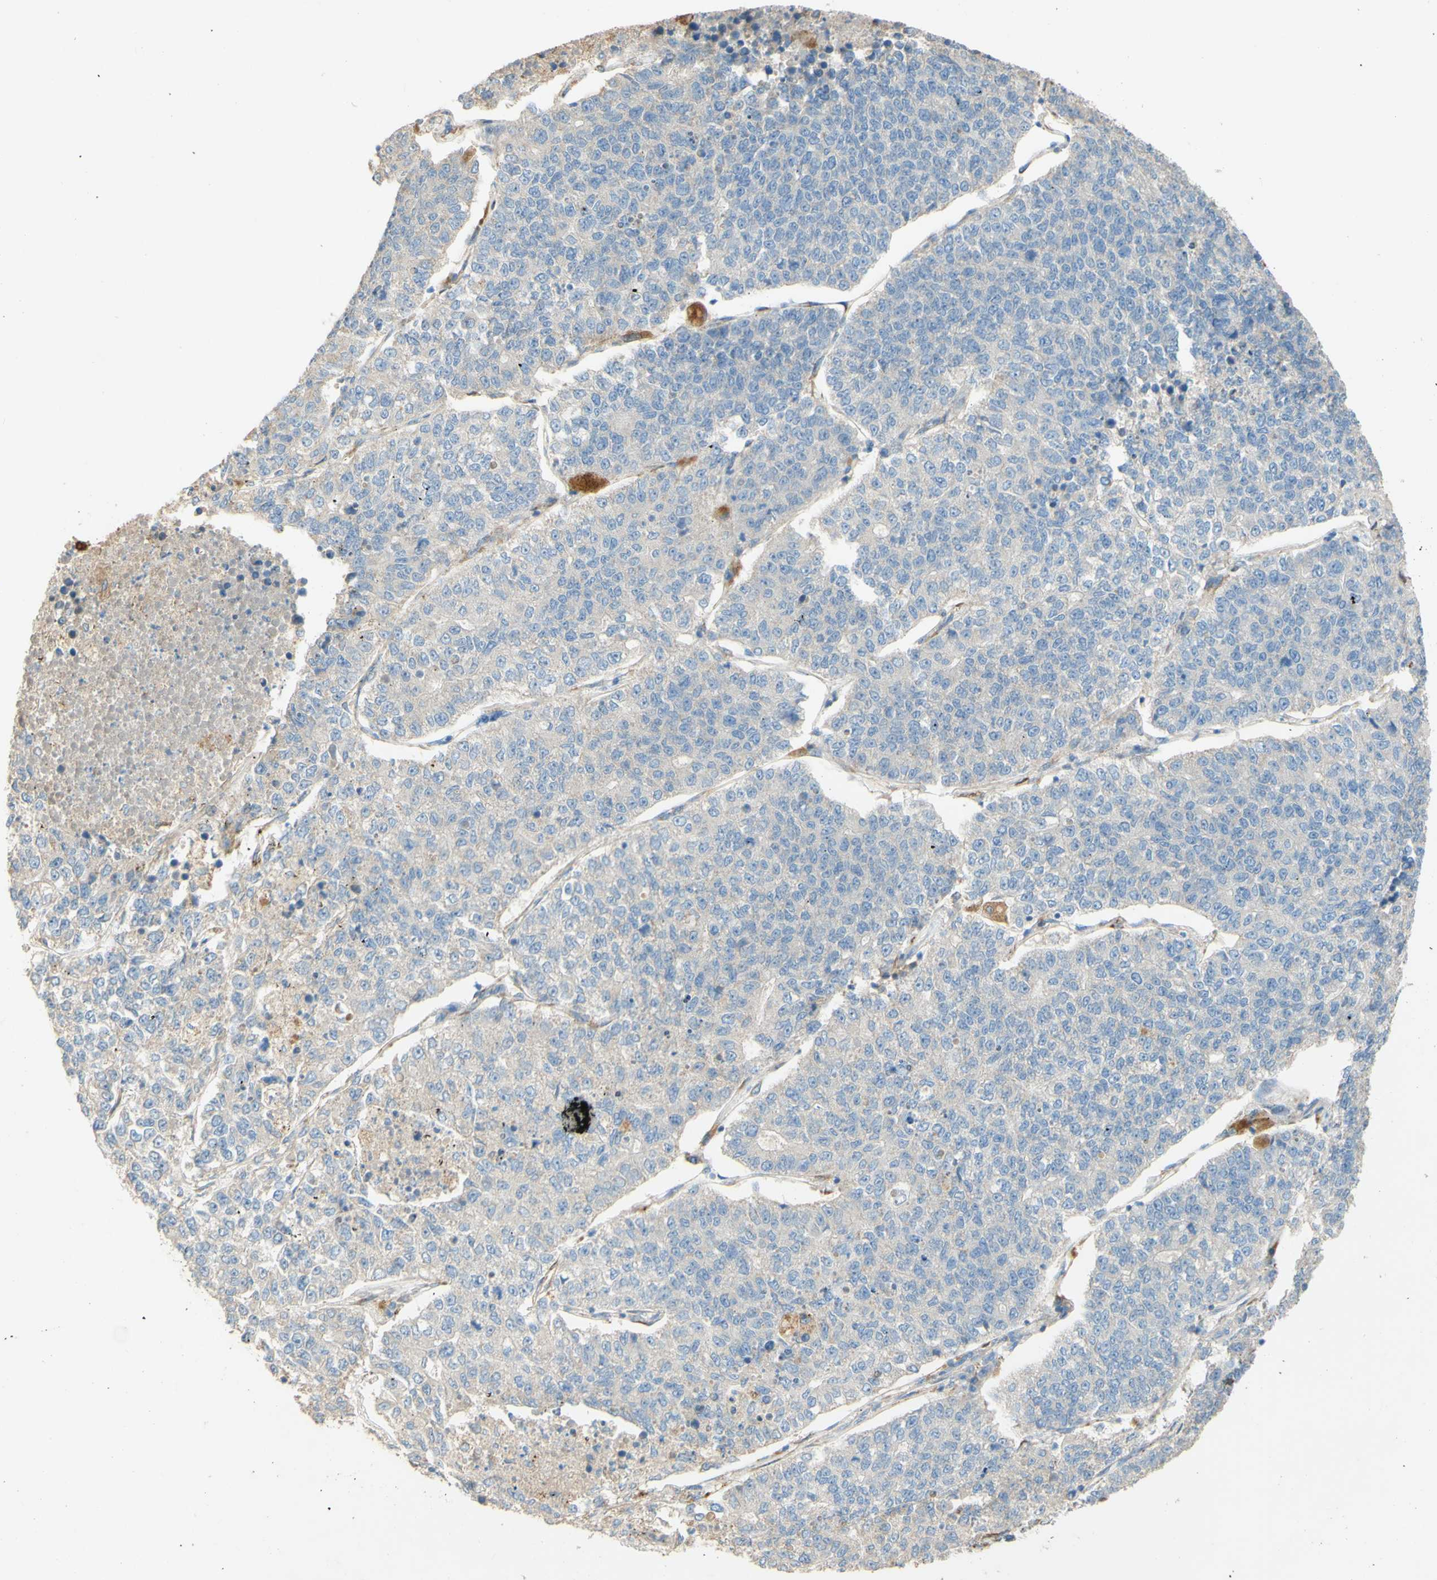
{"staining": {"intensity": "negative", "quantity": "none", "location": "none"}, "tissue": "lung cancer", "cell_type": "Tumor cells", "image_type": "cancer", "snomed": [{"axis": "morphology", "description": "Adenocarcinoma, NOS"}, {"axis": "topography", "description": "Lung"}], "caption": "The image shows no significant positivity in tumor cells of lung cancer (adenocarcinoma).", "gene": "DKK3", "patient": {"sex": "male", "age": 49}}